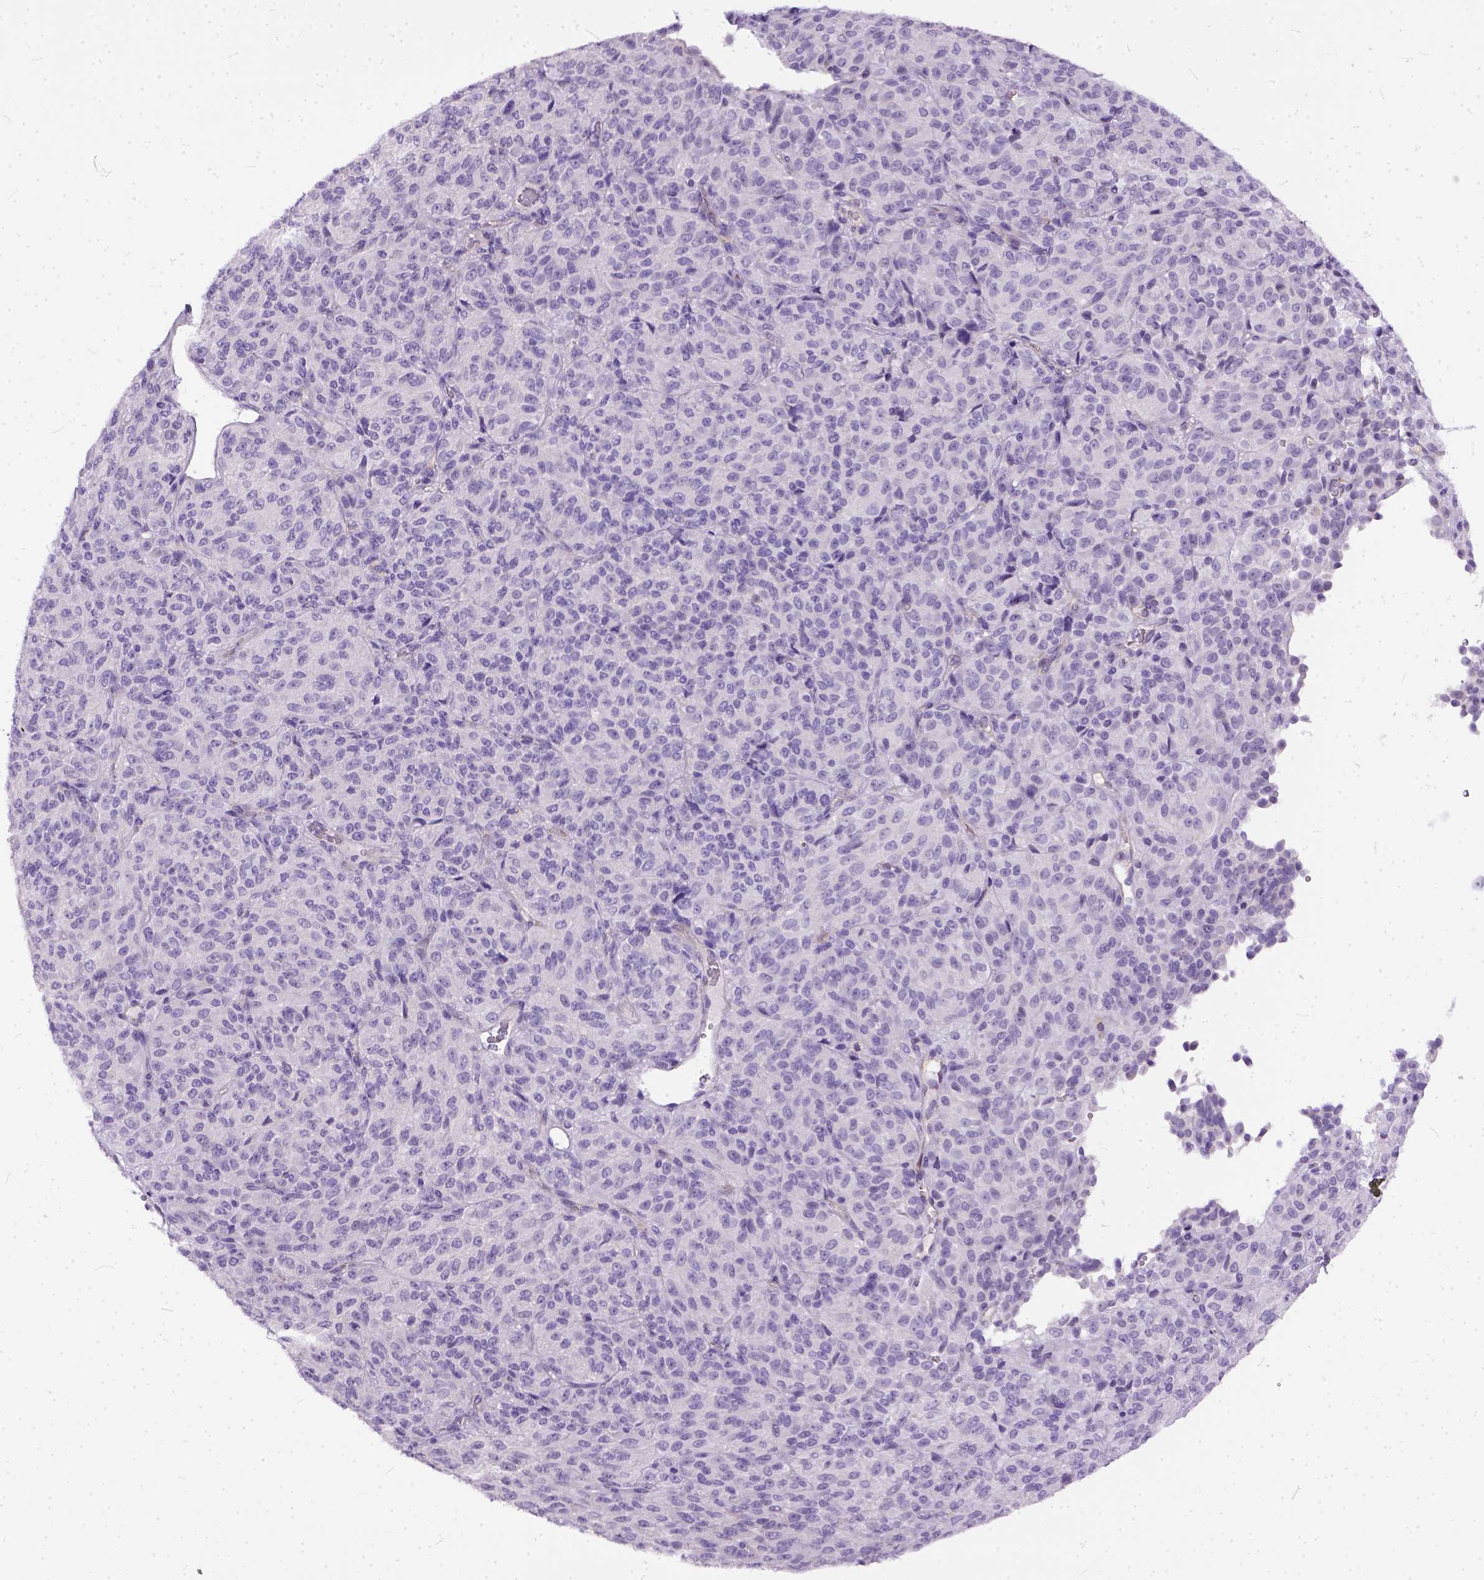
{"staining": {"intensity": "negative", "quantity": "none", "location": "none"}, "tissue": "melanoma", "cell_type": "Tumor cells", "image_type": "cancer", "snomed": [{"axis": "morphology", "description": "Malignant melanoma, Metastatic site"}, {"axis": "topography", "description": "Brain"}], "caption": "An immunohistochemistry histopathology image of melanoma is shown. There is no staining in tumor cells of melanoma.", "gene": "ADGRF1", "patient": {"sex": "female", "age": 56}}